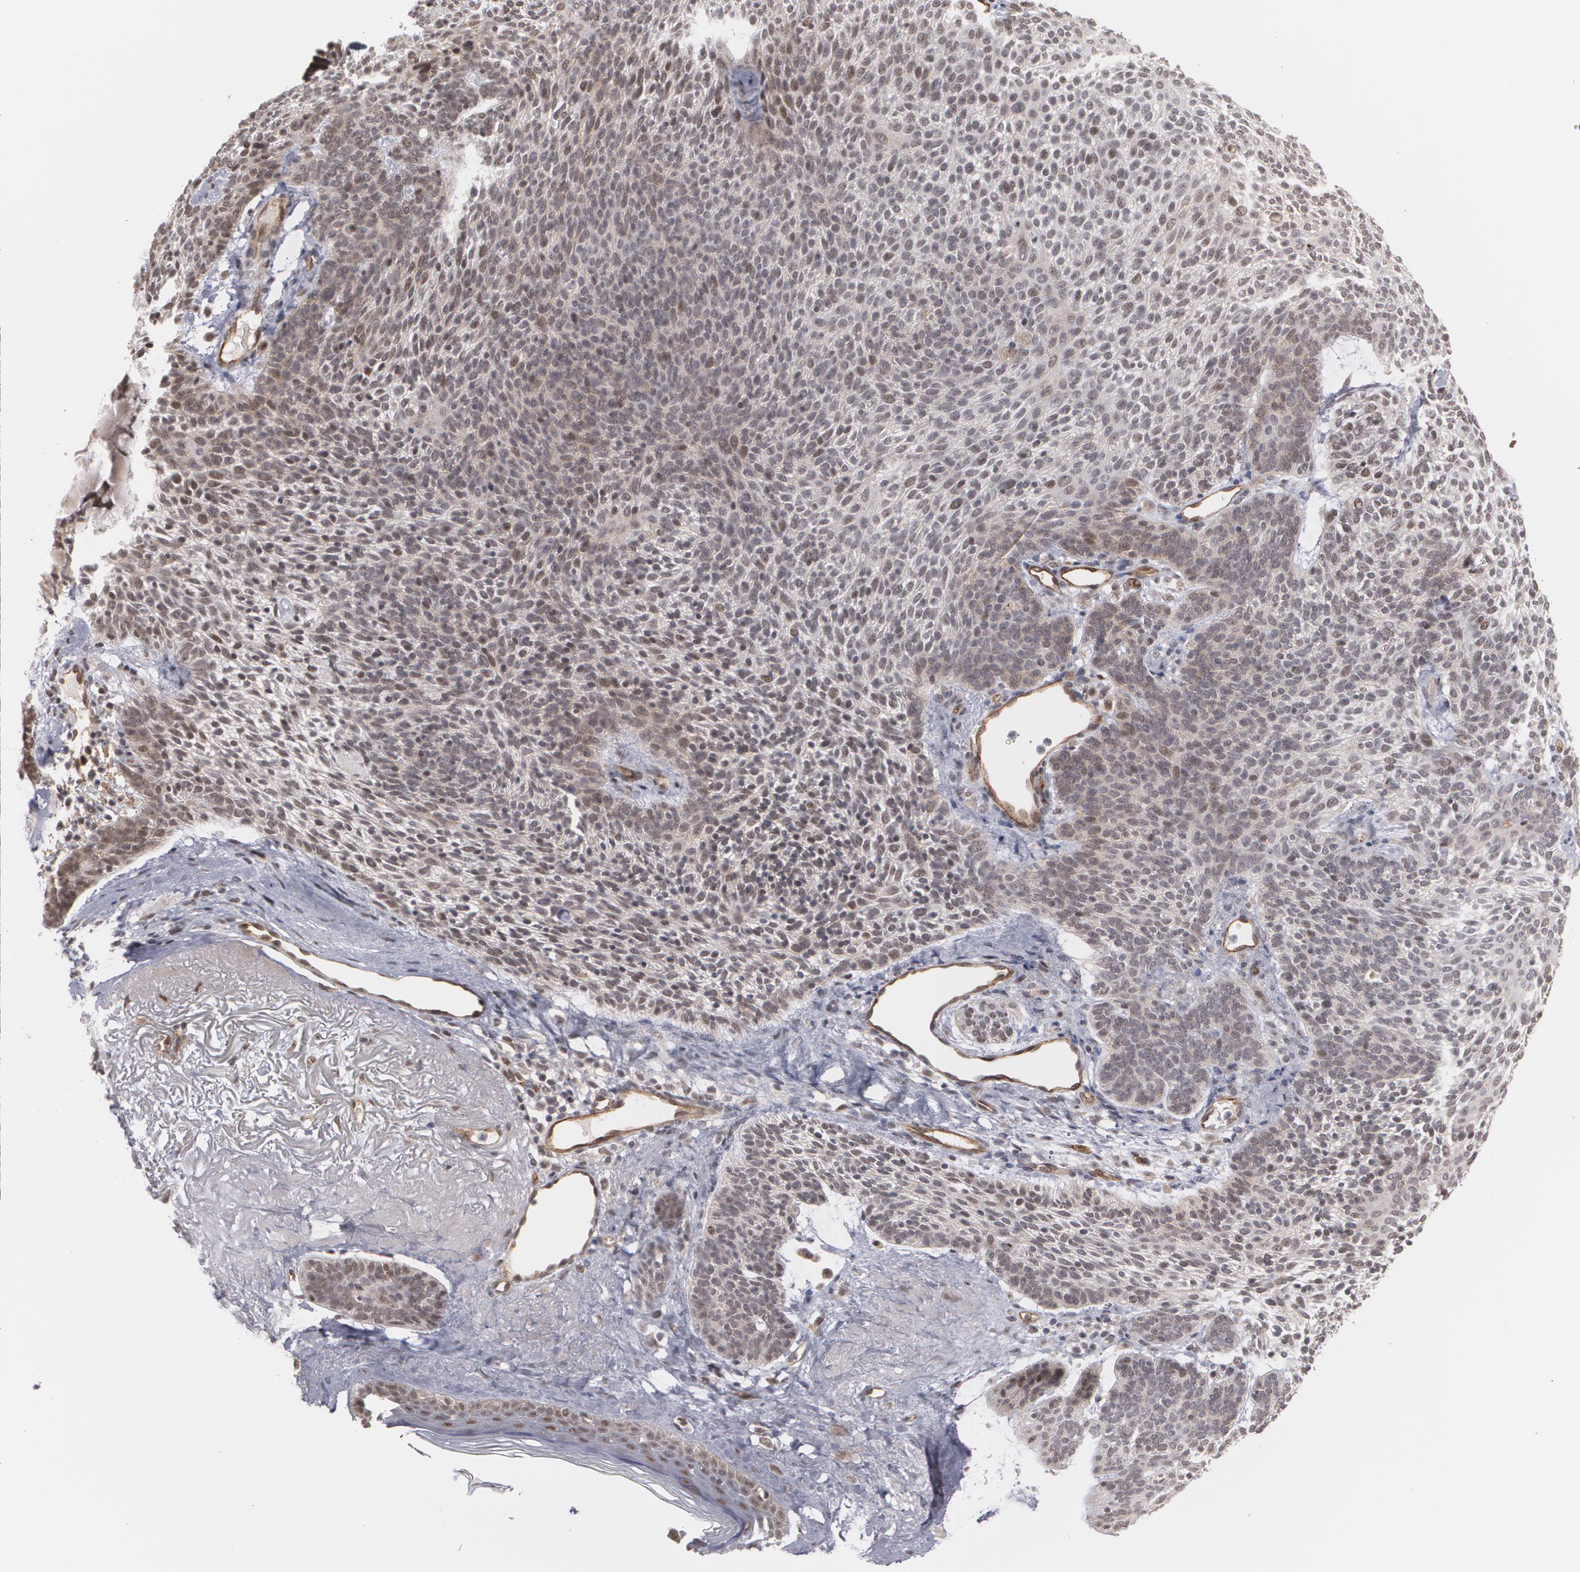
{"staining": {"intensity": "weak", "quantity": ">75%", "location": "nuclear"}, "tissue": "skin cancer", "cell_type": "Tumor cells", "image_type": "cancer", "snomed": [{"axis": "morphology", "description": "Normal tissue, NOS"}, {"axis": "morphology", "description": "Basal cell carcinoma"}, {"axis": "topography", "description": "Skin"}], "caption": "Protein expression analysis of human skin cancer reveals weak nuclear staining in about >75% of tumor cells. Using DAB (brown) and hematoxylin (blue) stains, captured at high magnification using brightfield microscopy.", "gene": "ZNF75A", "patient": {"sex": "female", "age": 70}}